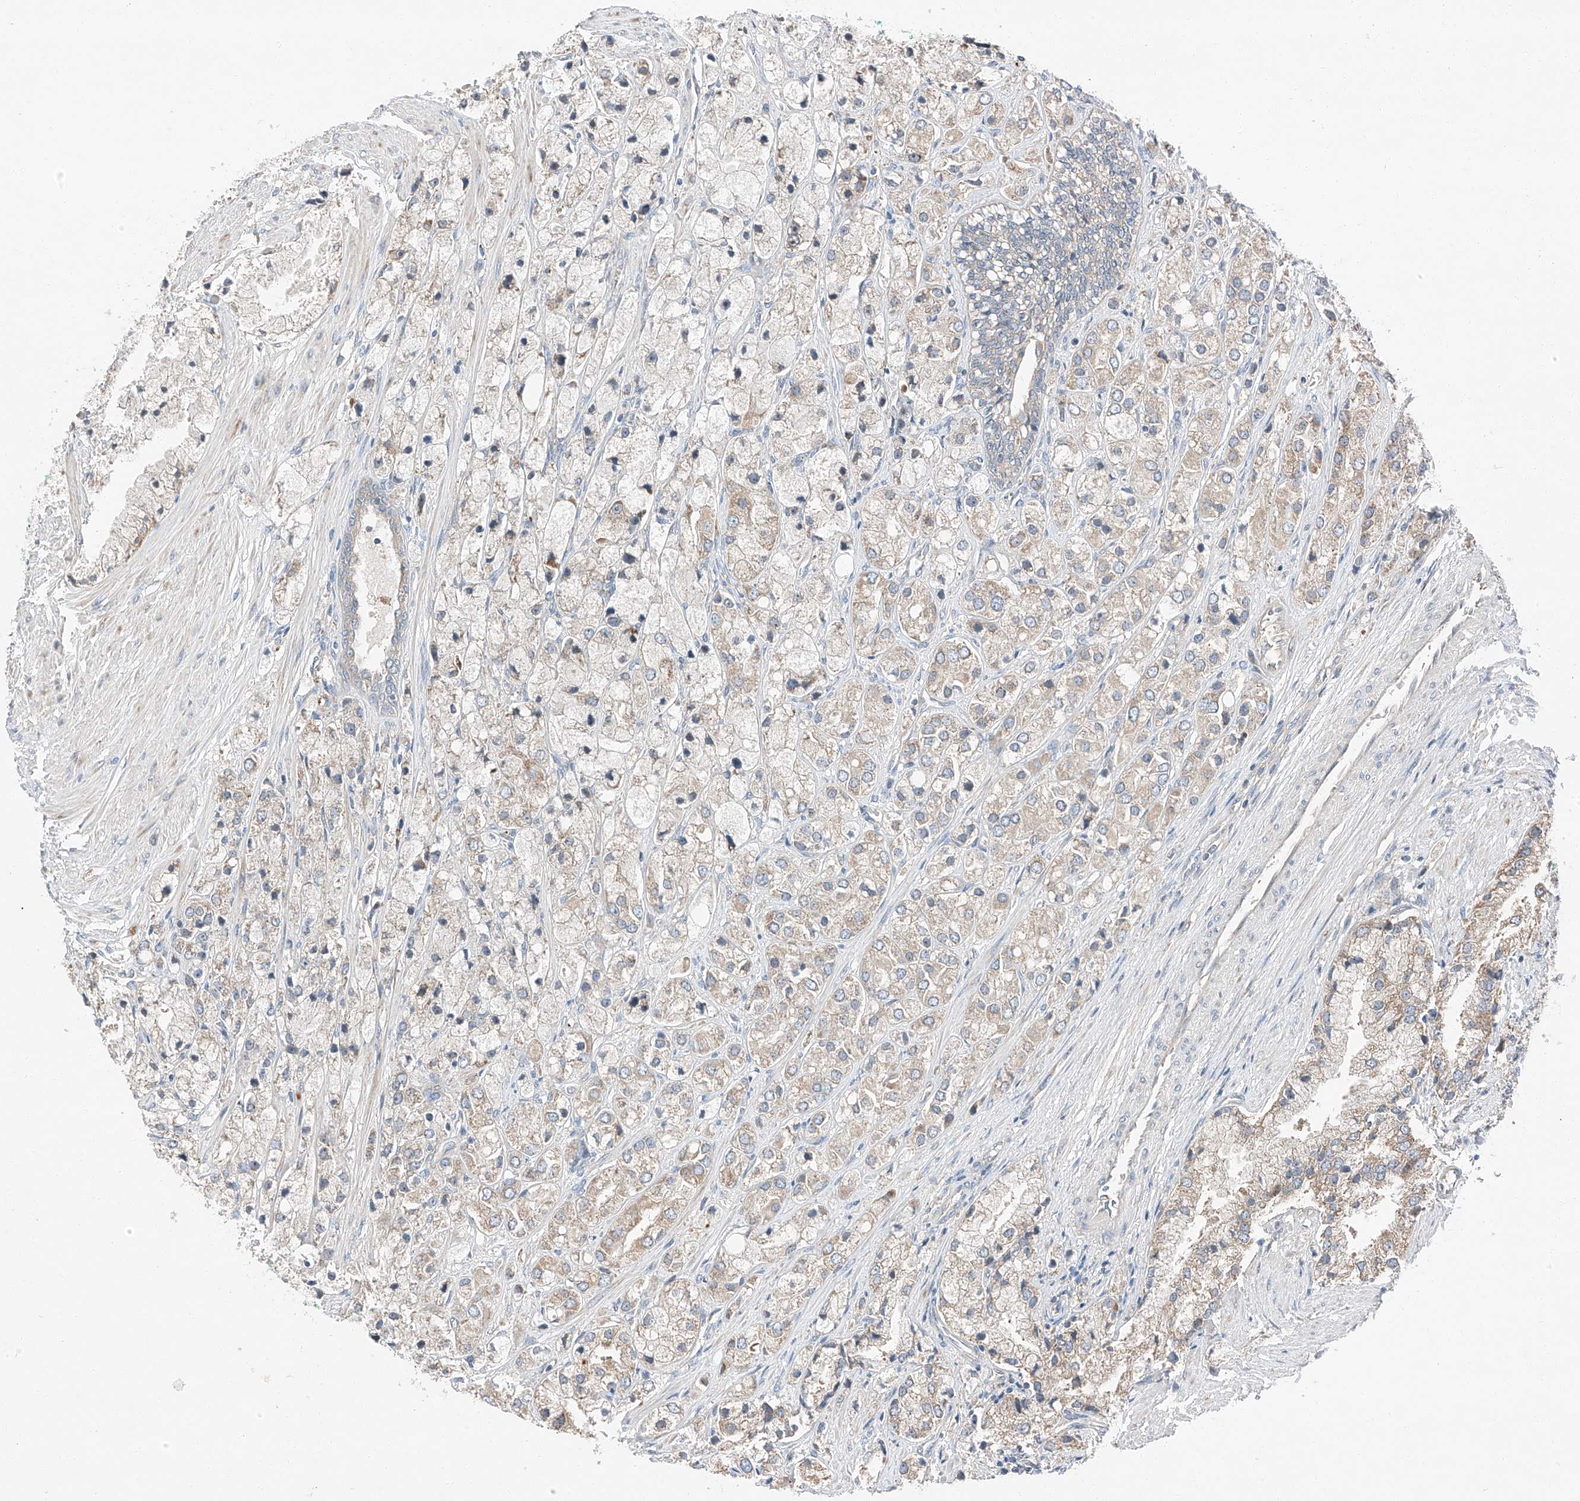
{"staining": {"intensity": "moderate", "quantity": "<25%", "location": "cytoplasmic/membranous"}, "tissue": "prostate cancer", "cell_type": "Tumor cells", "image_type": "cancer", "snomed": [{"axis": "morphology", "description": "Adenocarcinoma, High grade"}, {"axis": "topography", "description": "Prostate"}], "caption": "A histopathology image of human high-grade adenocarcinoma (prostate) stained for a protein exhibits moderate cytoplasmic/membranous brown staining in tumor cells.", "gene": "ZC3H15", "patient": {"sex": "male", "age": 50}}